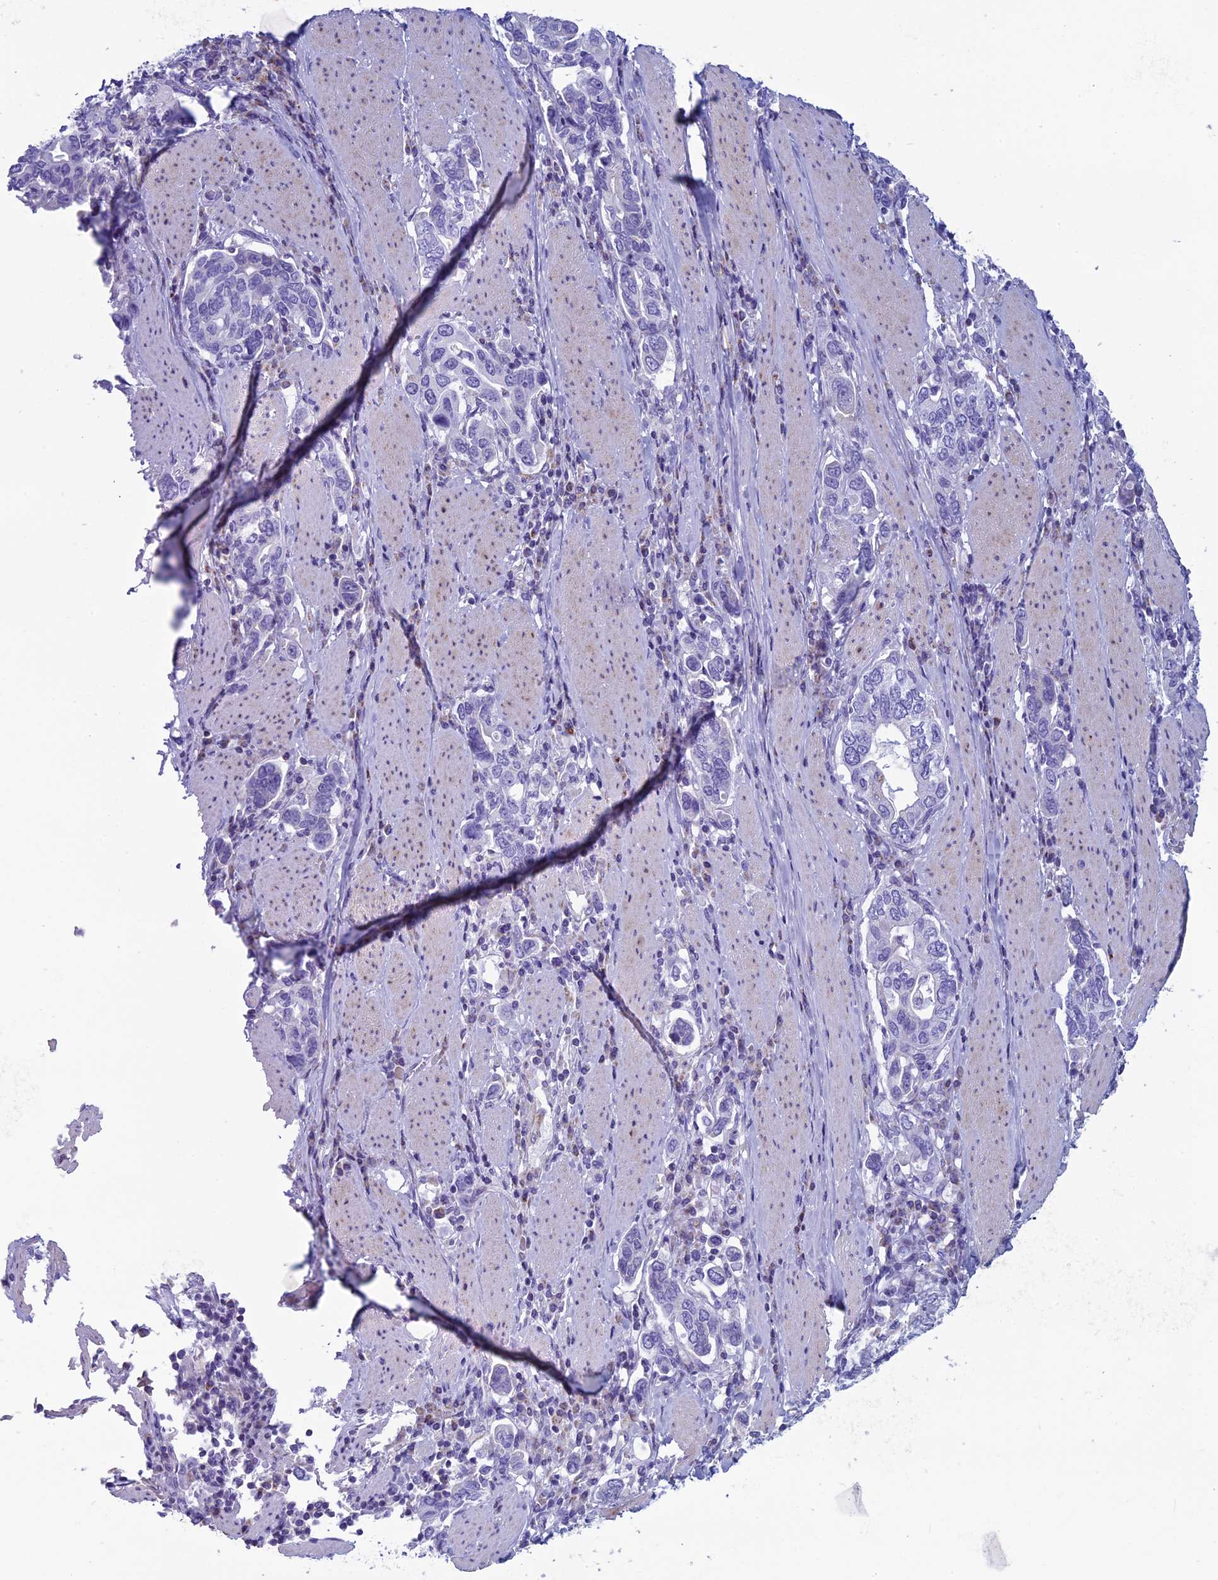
{"staining": {"intensity": "negative", "quantity": "none", "location": "none"}, "tissue": "stomach cancer", "cell_type": "Tumor cells", "image_type": "cancer", "snomed": [{"axis": "morphology", "description": "Adenocarcinoma, NOS"}, {"axis": "topography", "description": "Stomach, upper"}, {"axis": "topography", "description": "Stomach"}], "caption": "The micrograph shows no significant expression in tumor cells of adenocarcinoma (stomach).", "gene": "ZNF563", "patient": {"sex": "male", "age": 62}}